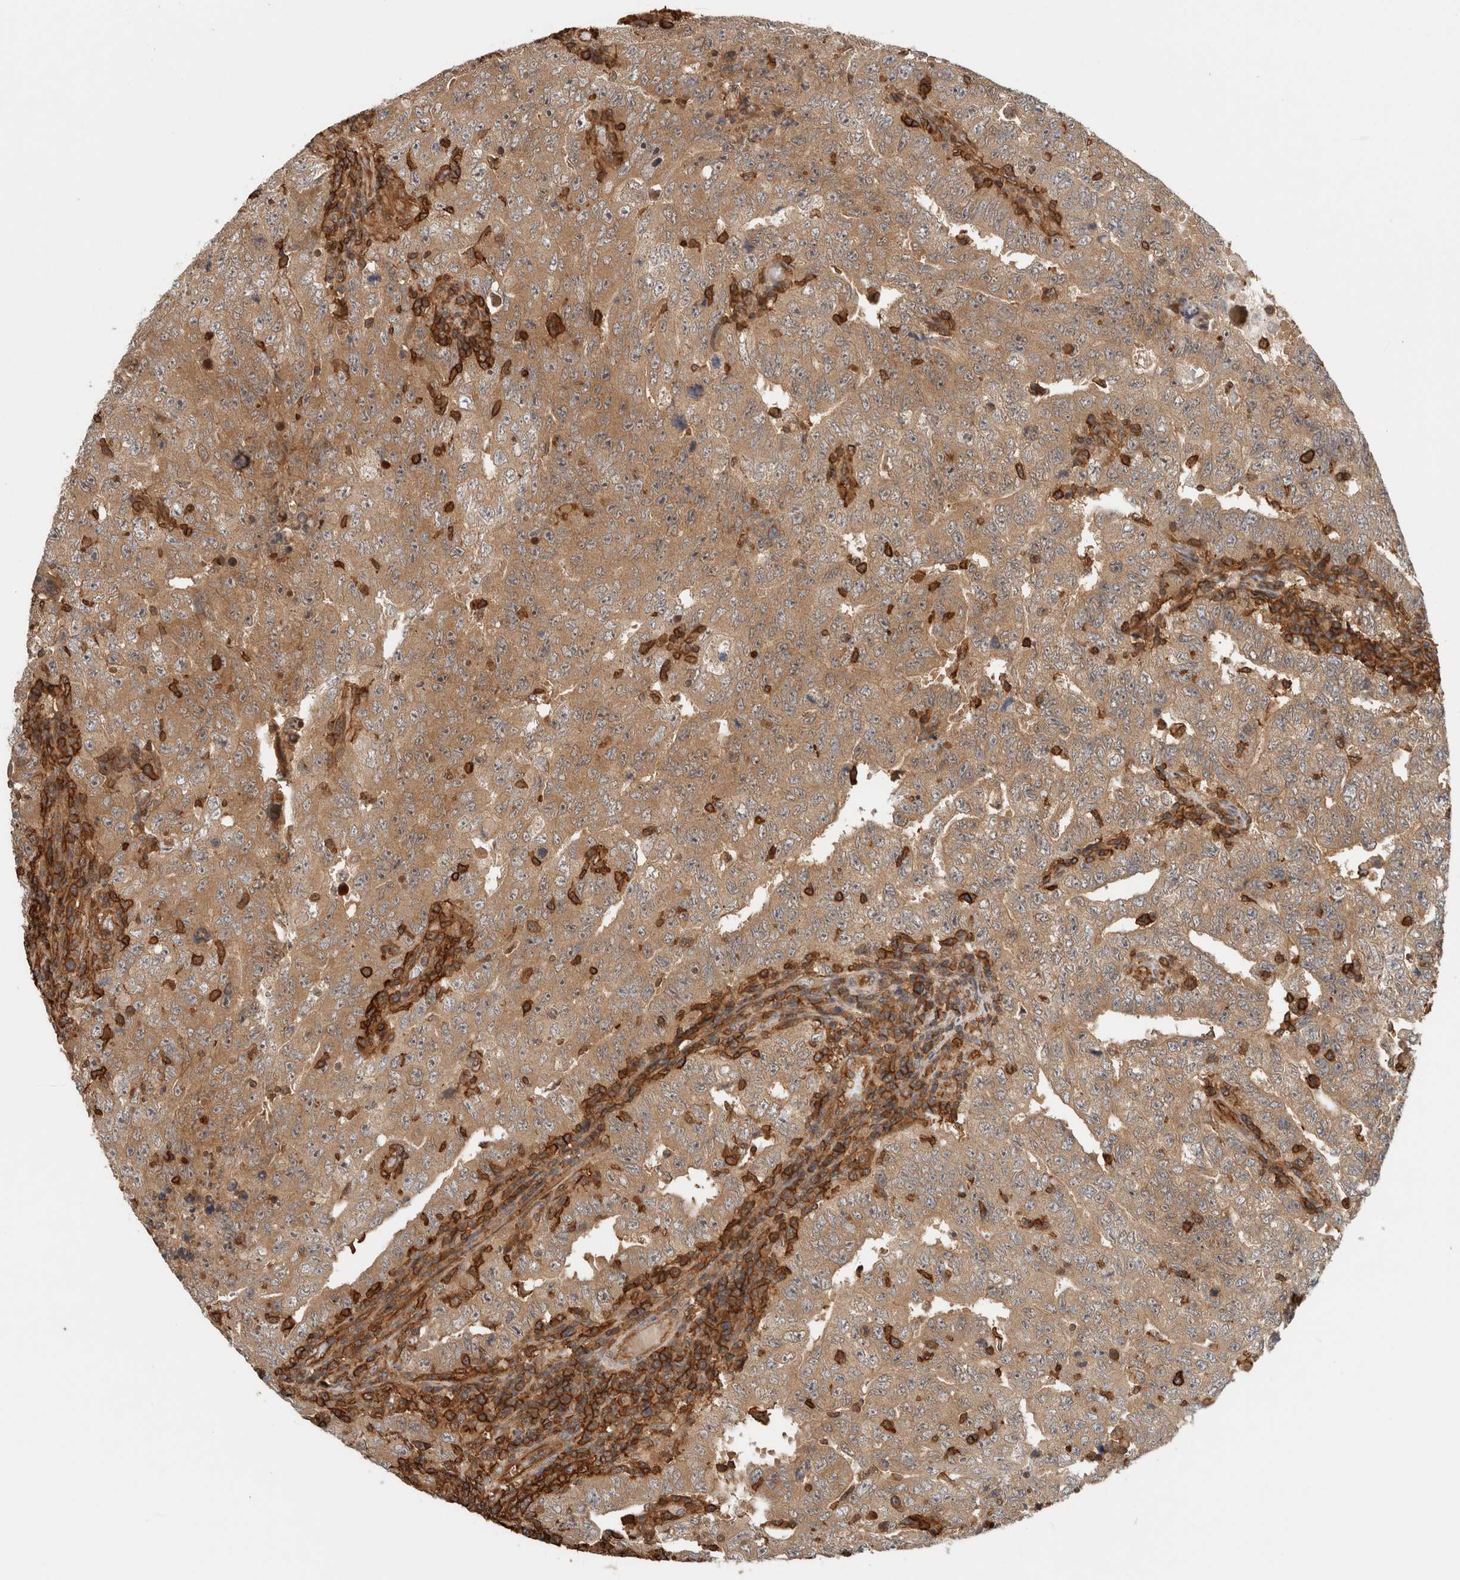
{"staining": {"intensity": "moderate", "quantity": ">75%", "location": "cytoplasmic/membranous"}, "tissue": "testis cancer", "cell_type": "Tumor cells", "image_type": "cancer", "snomed": [{"axis": "morphology", "description": "Carcinoma, Embryonal, NOS"}, {"axis": "topography", "description": "Testis"}], "caption": "An image of human testis cancer stained for a protein demonstrates moderate cytoplasmic/membranous brown staining in tumor cells.", "gene": "PFDN4", "patient": {"sex": "male", "age": 26}}